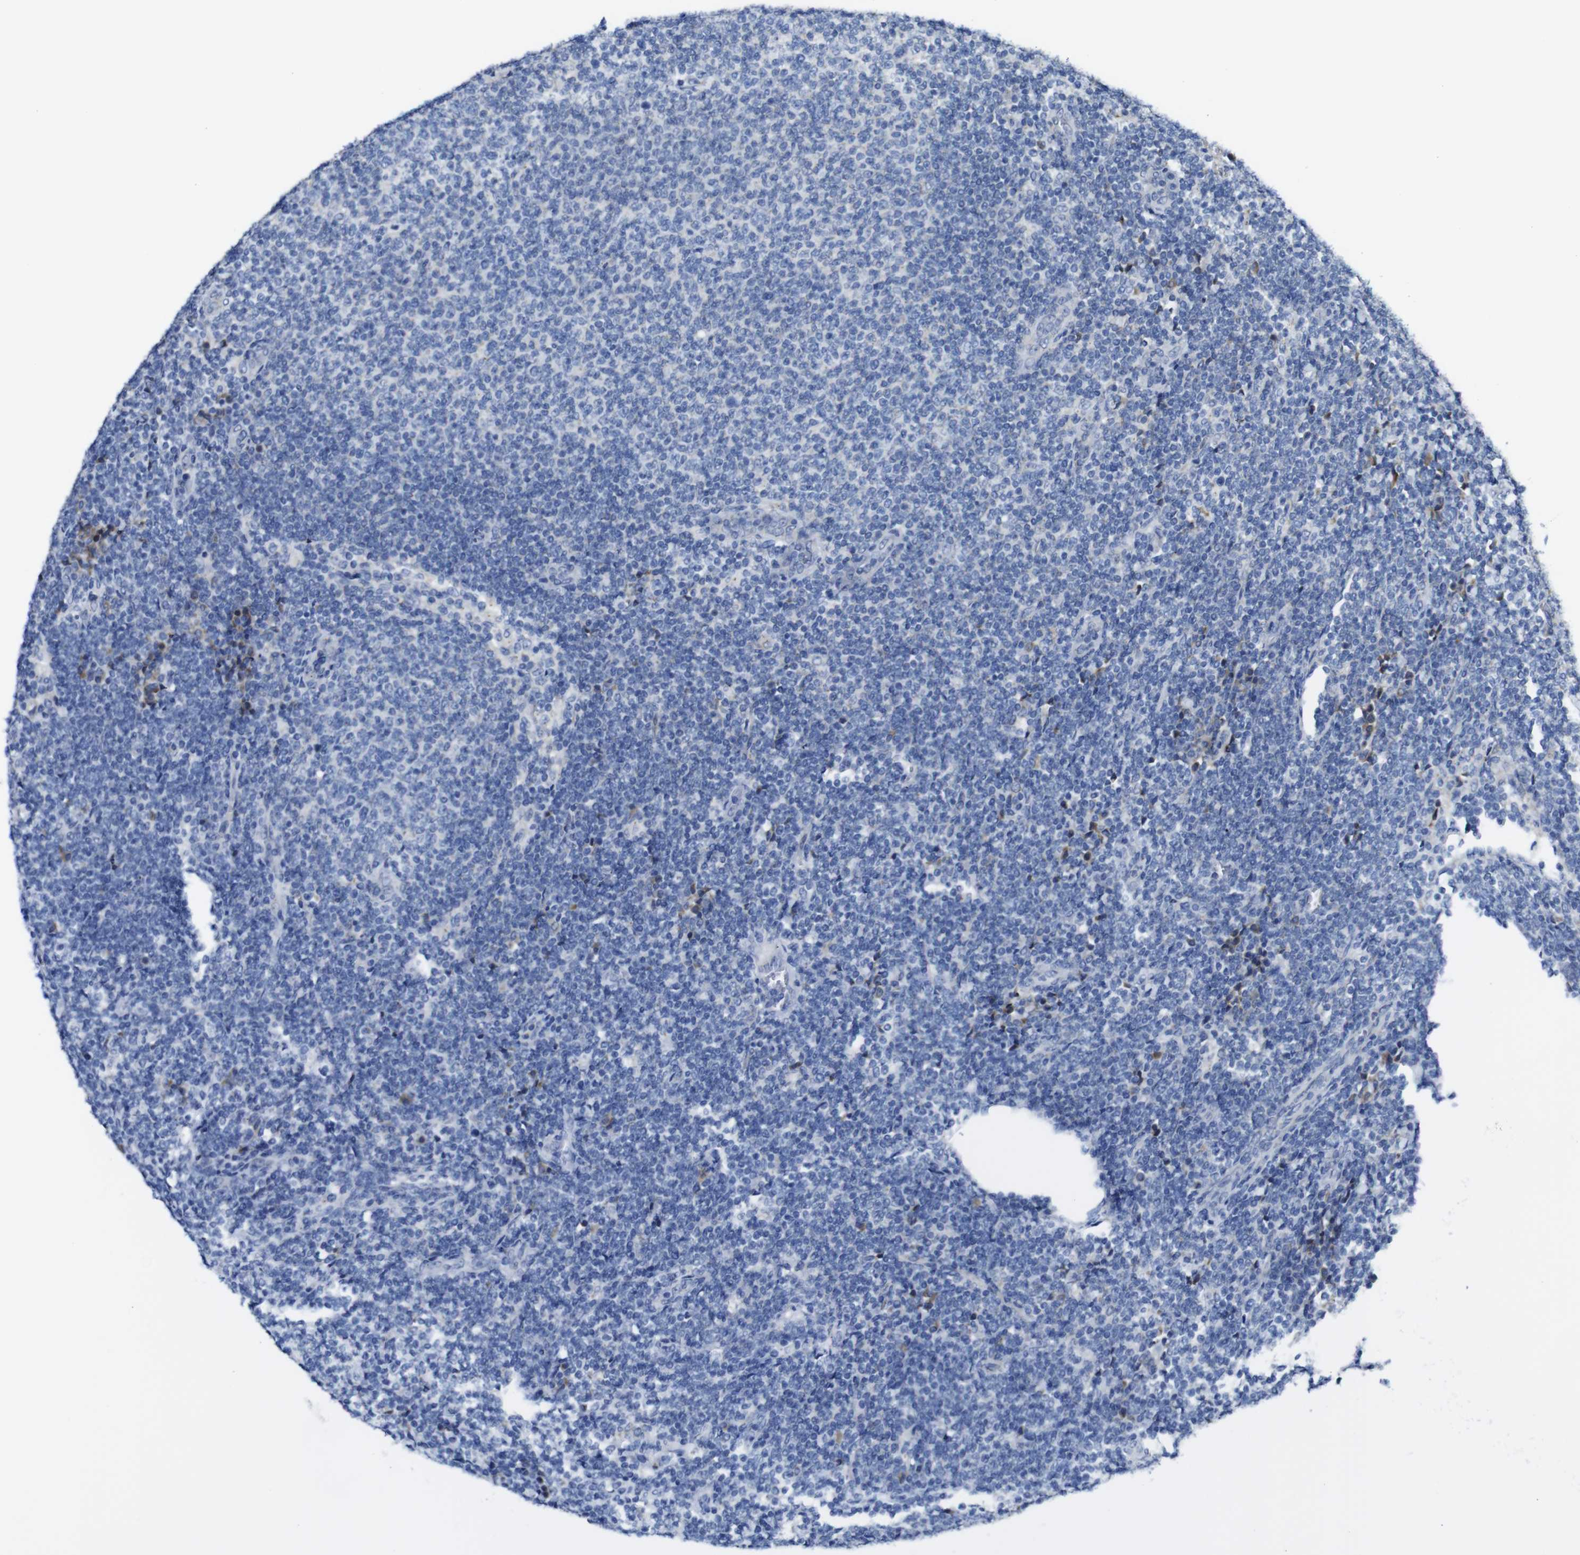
{"staining": {"intensity": "negative", "quantity": "none", "location": "none"}, "tissue": "lymphoma", "cell_type": "Tumor cells", "image_type": "cancer", "snomed": [{"axis": "morphology", "description": "Malignant lymphoma, non-Hodgkin's type, Low grade"}, {"axis": "topography", "description": "Lymph node"}], "caption": "Low-grade malignant lymphoma, non-Hodgkin's type was stained to show a protein in brown. There is no significant expression in tumor cells. (DAB (3,3'-diaminobenzidine) immunohistochemistry (IHC), high magnification).", "gene": "DDRGK1", "patient": {"sex": "male", "age": 66}}